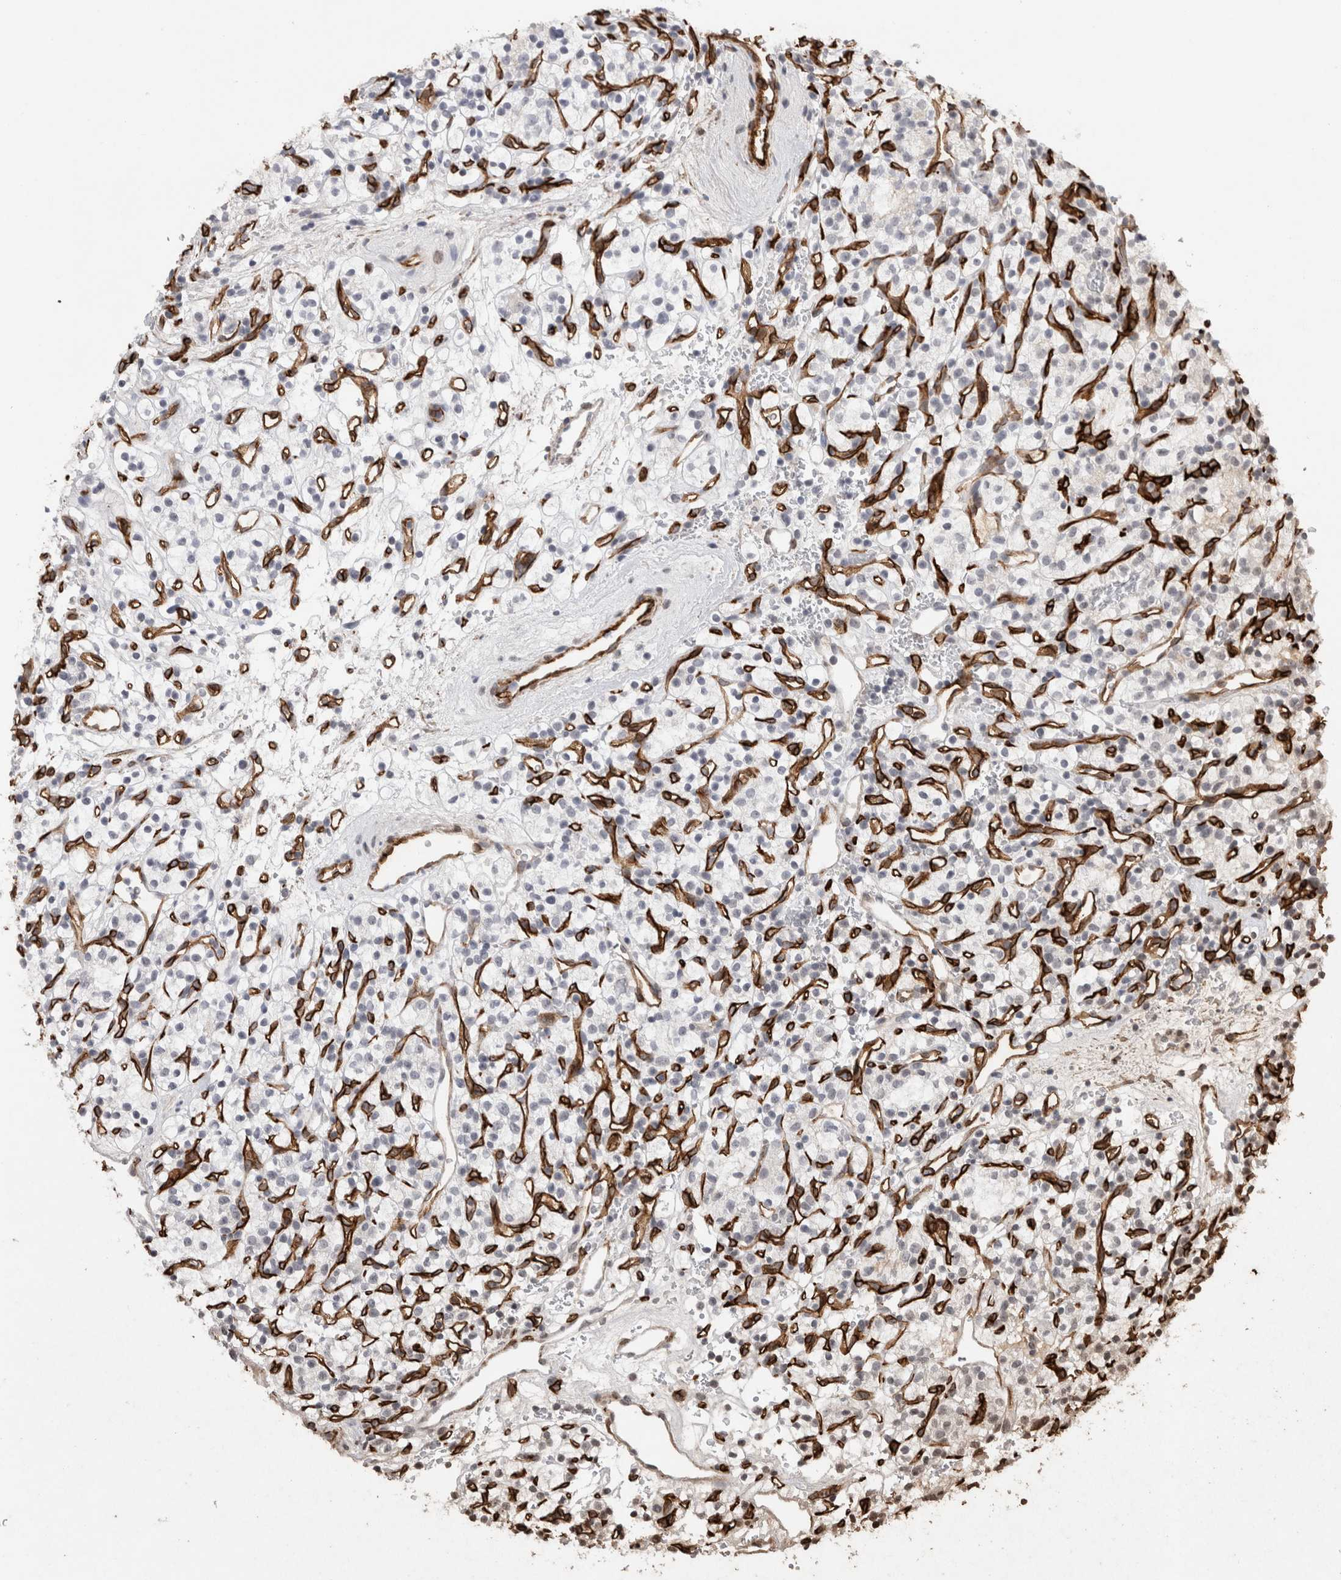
{"staining": {"intensity": "negative", "quantity": "none", "location": "none"}, "tissue": "renal cancer", "cell_type": "Tumor cells", "image_type": "cancer", "snomed": [{"axis": "morphology", "description": "Adenocarcinoma, NOS"}, {"axis": "topography", "description": "Kidney"}], "caption": "This is an IHC histopathology image of human renal cancer. There is no expression in tumor cells.", "gene": "CDH13", "patient": {"sex": "female", "age": 57}}